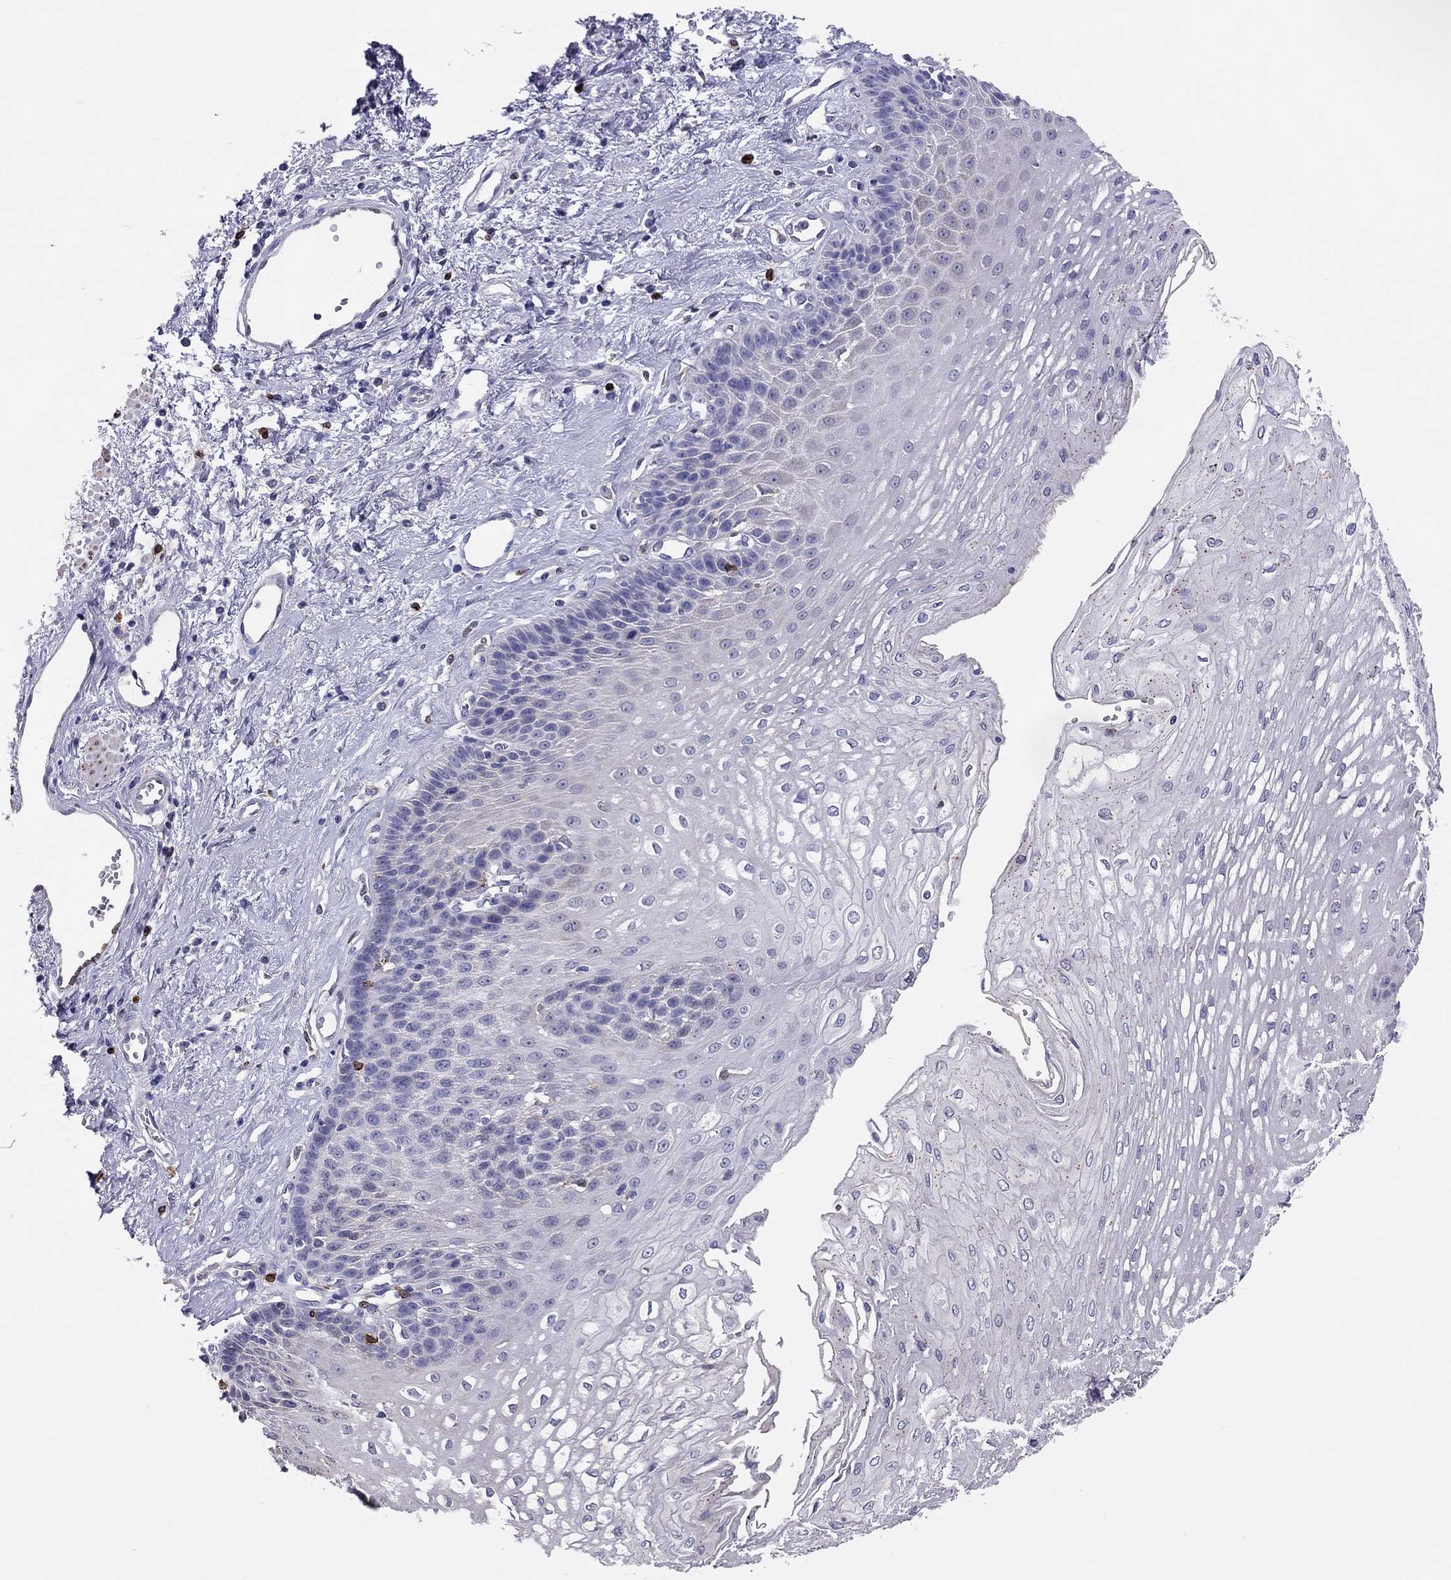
{"staining": {"intensity": "negative", "quantity": "none", "location": "none"}, "tissue": "esophagus", "cell_type": "Squamous epithelial cells", "image_type": "normal", "snomed": [{"axis": "morphology", "description": "Normal tissue, NOS"}, {"axis": "topography", "description": "Esophagus"}], "caption": "IHC micrograph of normal human esophagus stained for a protein (brown), which displays no staining in squamous epithelial cells.", "gene": "ADORA2A", "patient": {"sex": "female", "age": 62}}